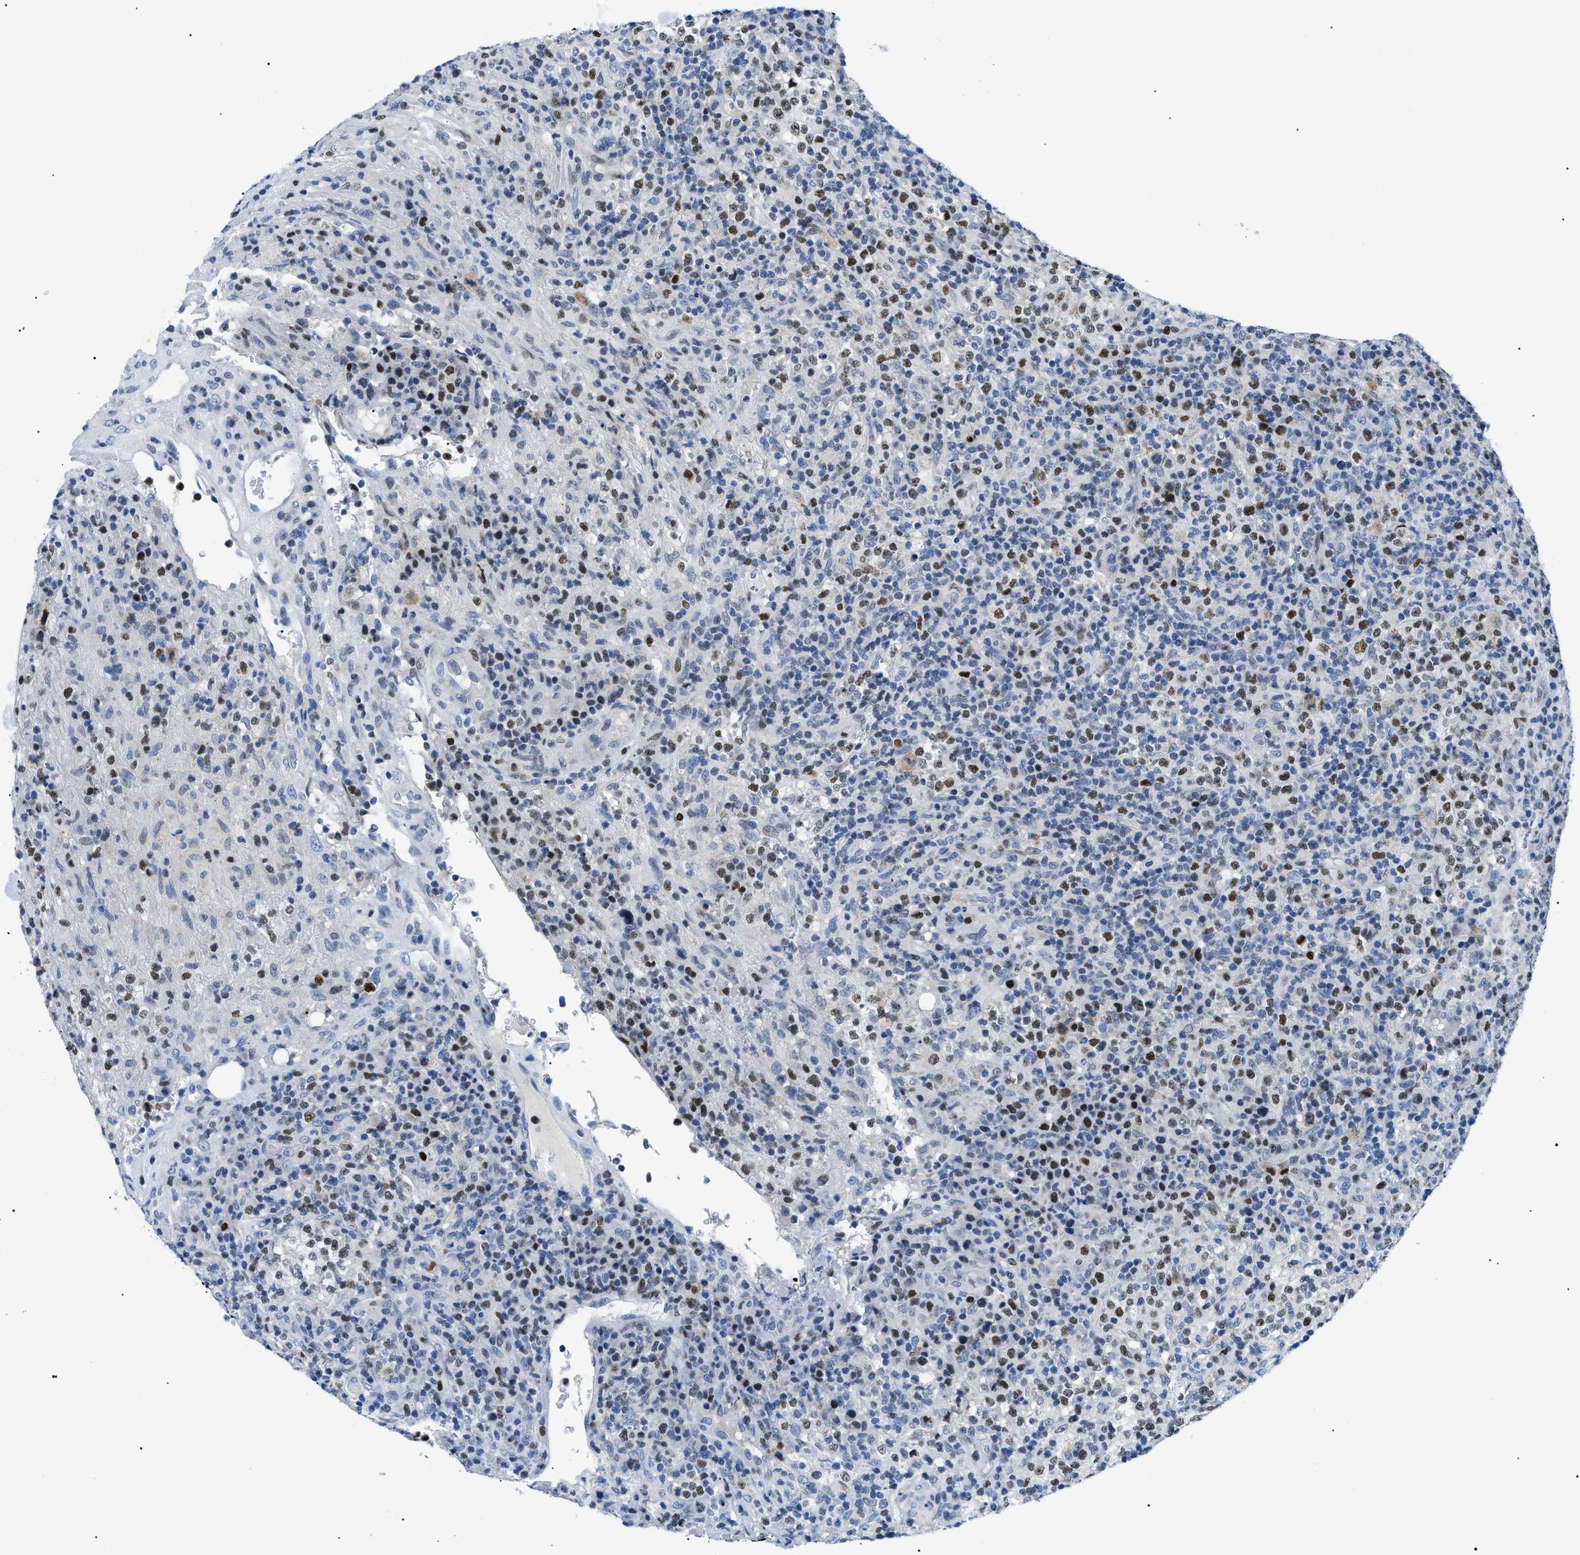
{"staining": {"intensity": "moderate", "quantity": "25%-75%", "location": "nuclear"}, "tissue": "lymphoma", "cell_type": "Tumor cells", "image_type": "cancer", "snomed": [{"axis": "morphology", "description": "Malignant lymphoma, non-Hodgkin's type, High grade"}, {"axis": "topography", "description": "Lymph node"}], "caption": "A micrograph of malignant lymphoma, non-Hodgkin's type (high-grade) stained for a protein exhibits moderate nuclear brown staining in tumor cells.", "gene": "SMARCC1", "patient": {"sex": "female", "age": 76}}